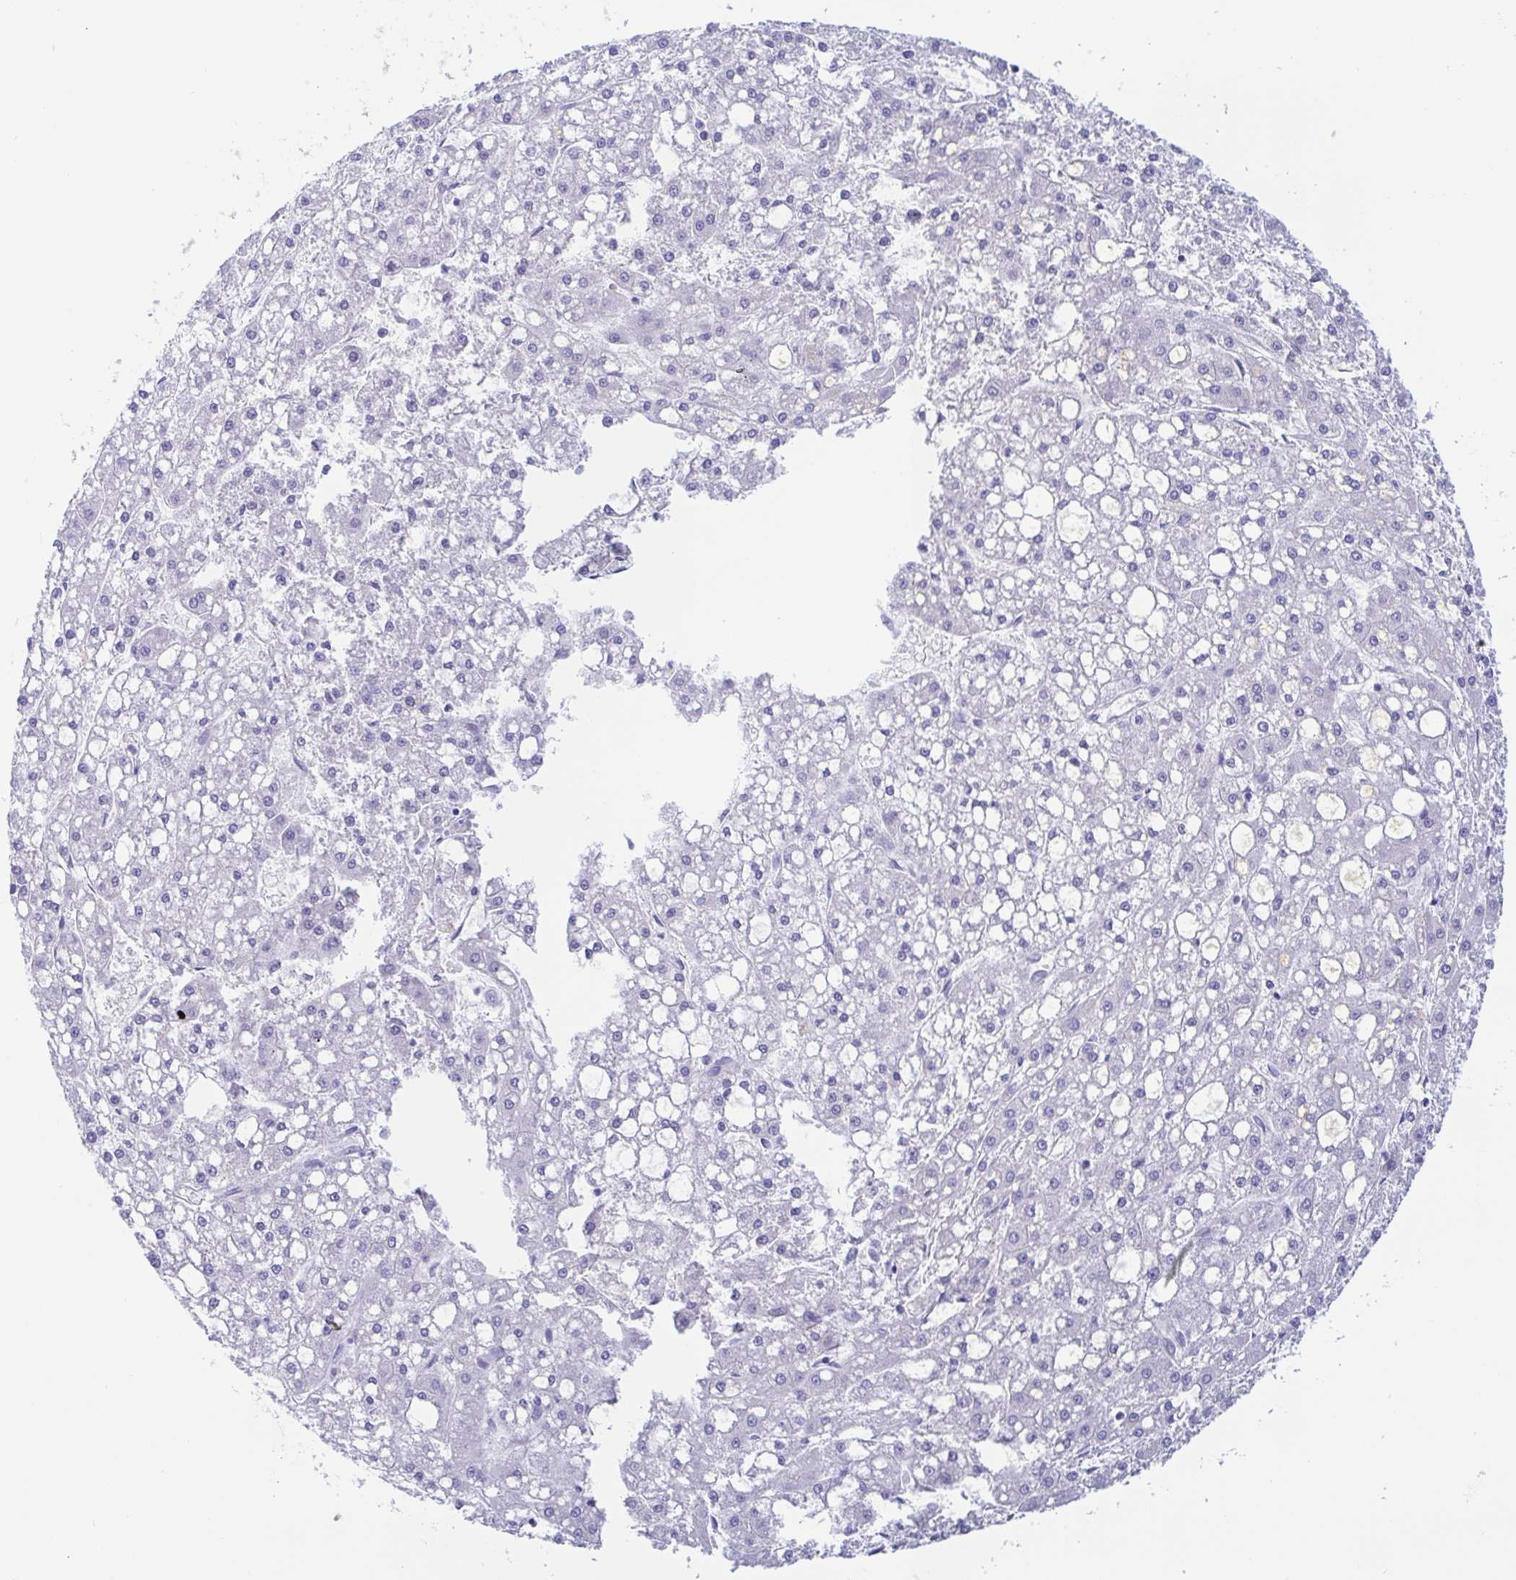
{"staining": {"intensity": "negative", "quantity": "none", "location": "none"}, "tissue": "liver cancer", "cell_type": "Tumor cells", "image_type": "cancer", "snomed": [{"axis": "morphology", "description": "Carcinoma, Hepatocellular, NOS"}, {"axis": "topography", "description": "Liver"}], "caption": "High magnification brightfield microscopy of liver cancer (hepatocellular carcinoma) stained with DAB (brown) and counterstained with hematoxylin (blue): tumor cells show no significant positivity.", "gene": "TREH", "patient": {"sex": "male", "age": 67}}